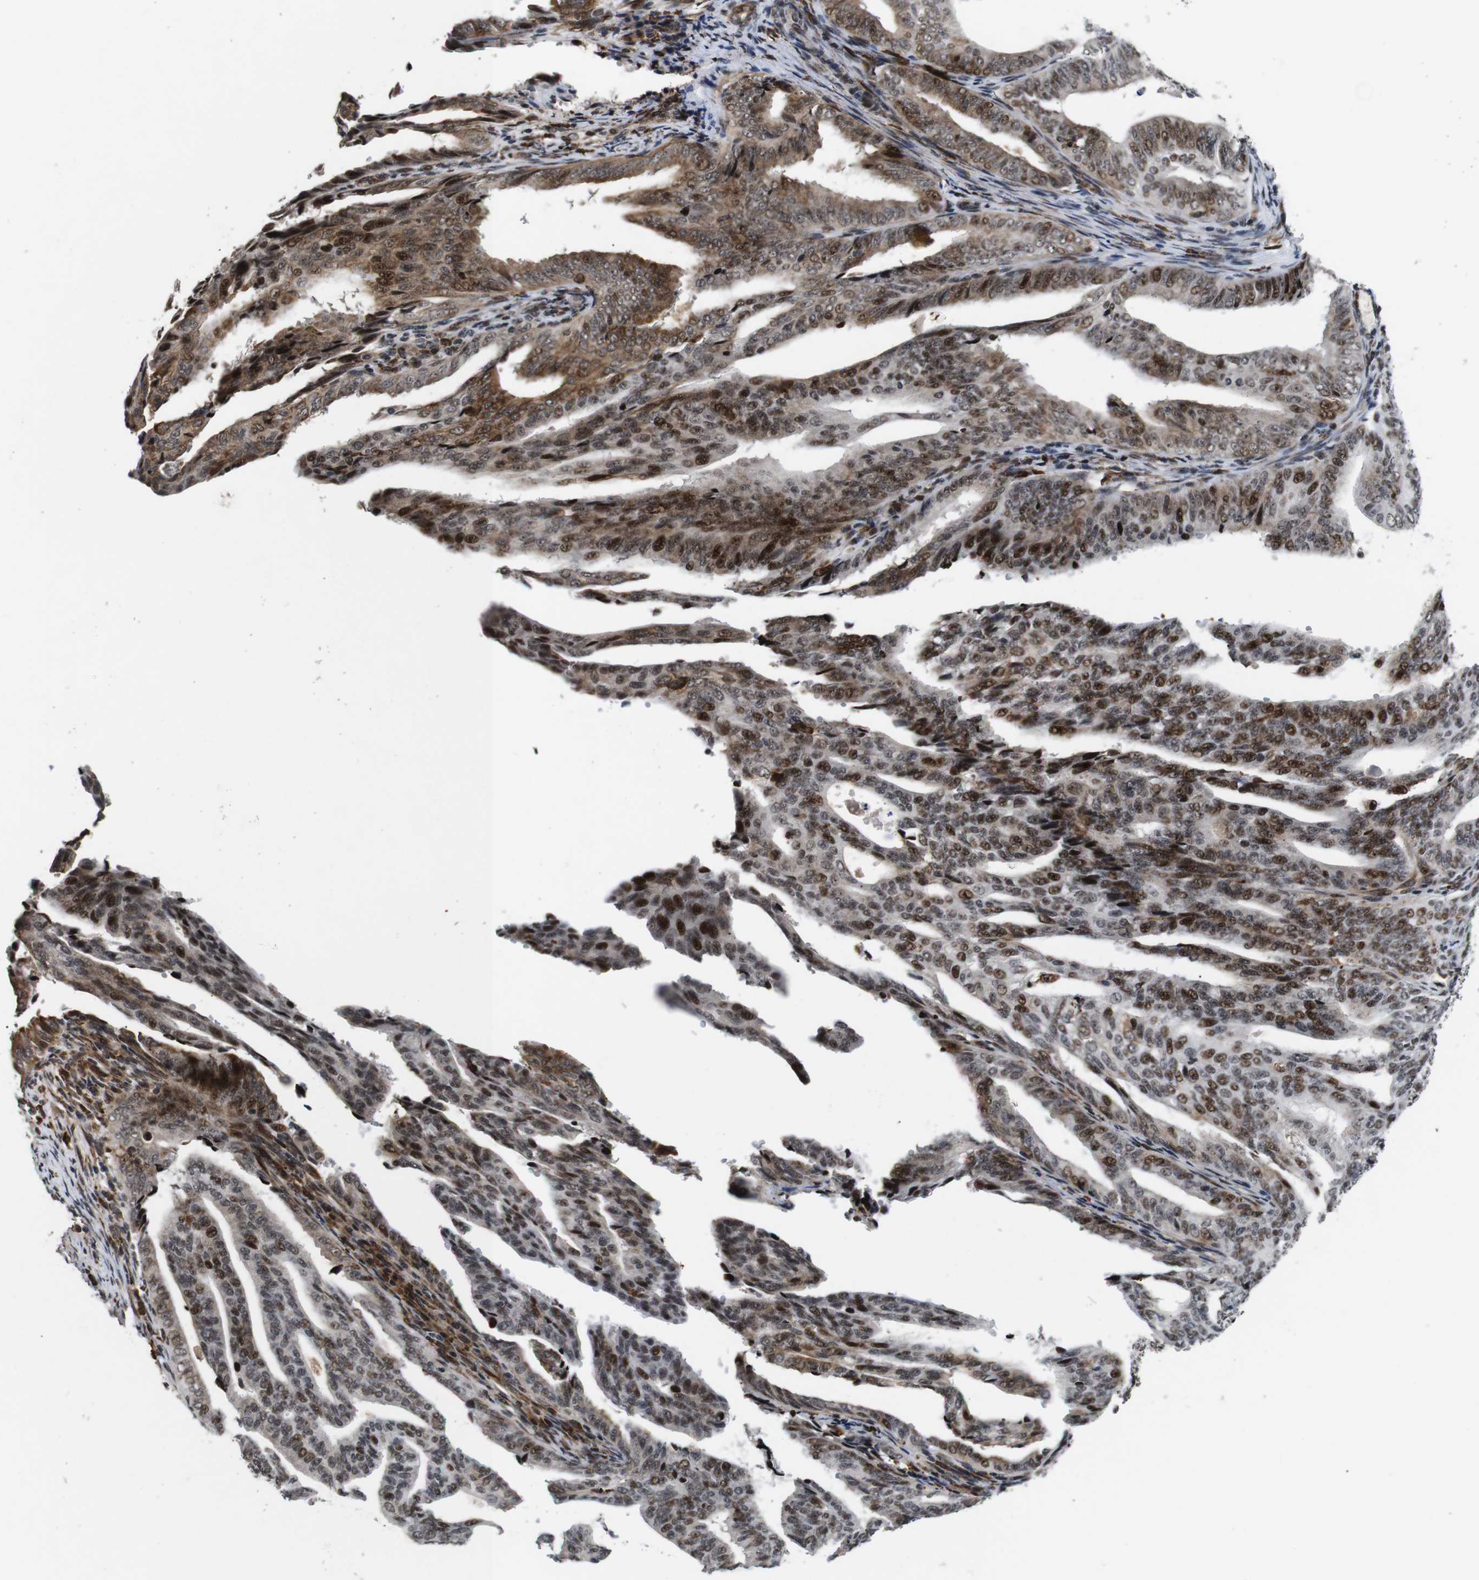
{"staining": {"intensity": "moderate", "quantity": "25%-75%", "location": "cytoplasmic/membranous,nuclear"}, "tissue": "endometrial cancer", "cell_type": "Tumor cells", "image_type": "cancer", "snomed": [{"axis": "morphology", "description": "Adenocarcinoma, NOS"}, {"axis": "topography", "description": "Endometrium"}], "caption": "Tumor cells show moderate cytoplasmic/membranous and nuclear staining in approximately 25%-75% of cells in adenocarcinoma (endometrial). (DAB IHC, brown staining for protein, blue staining for nuclei).", "gene": "EIF4G1", "patient": {"sex": "female", "age": 58}}